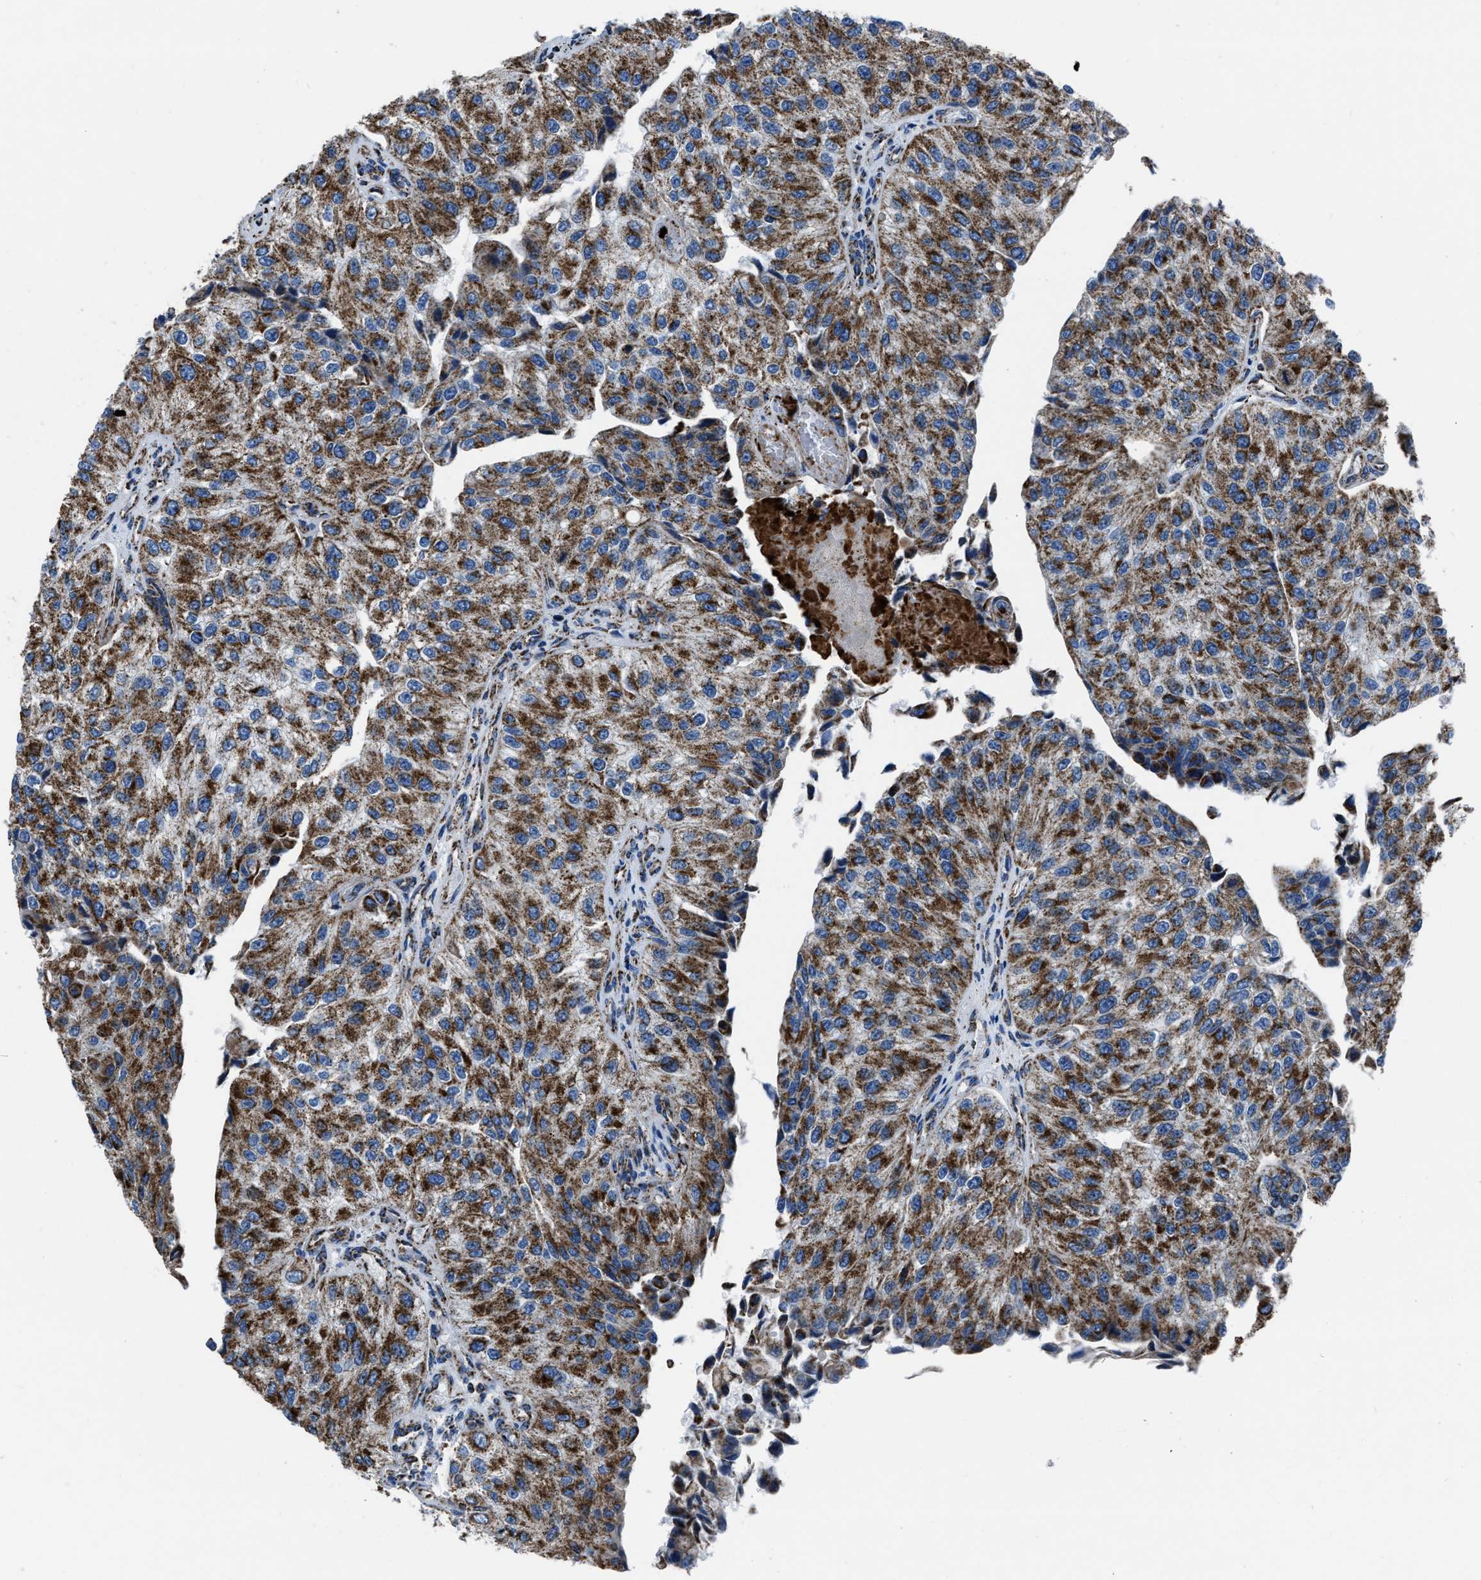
{"staining": {"intensity": "moderate", "quantity": ">75%", "location": "cytoplasmic/membranous"}, "tissue": "urothelial cancer", "cell_type": "Tumor cells", "image_type": "cancer", "snomed": [{"axis": "morphology", "description": "Urothelial carcinoma, High grade"}, {"axis": "topography", "description": "Kidney"}, {"axis": "topography", "description": "Urinary bladder"}], "caption": "Immunohistochemical staining of human high-grade urothelial carcinoma demonstrates moderate cytoplasmic/membranous protein expression in about >75% of tumor cells.", "gene": "NSD3", "patient": {"sex": "male", "age": 77}}